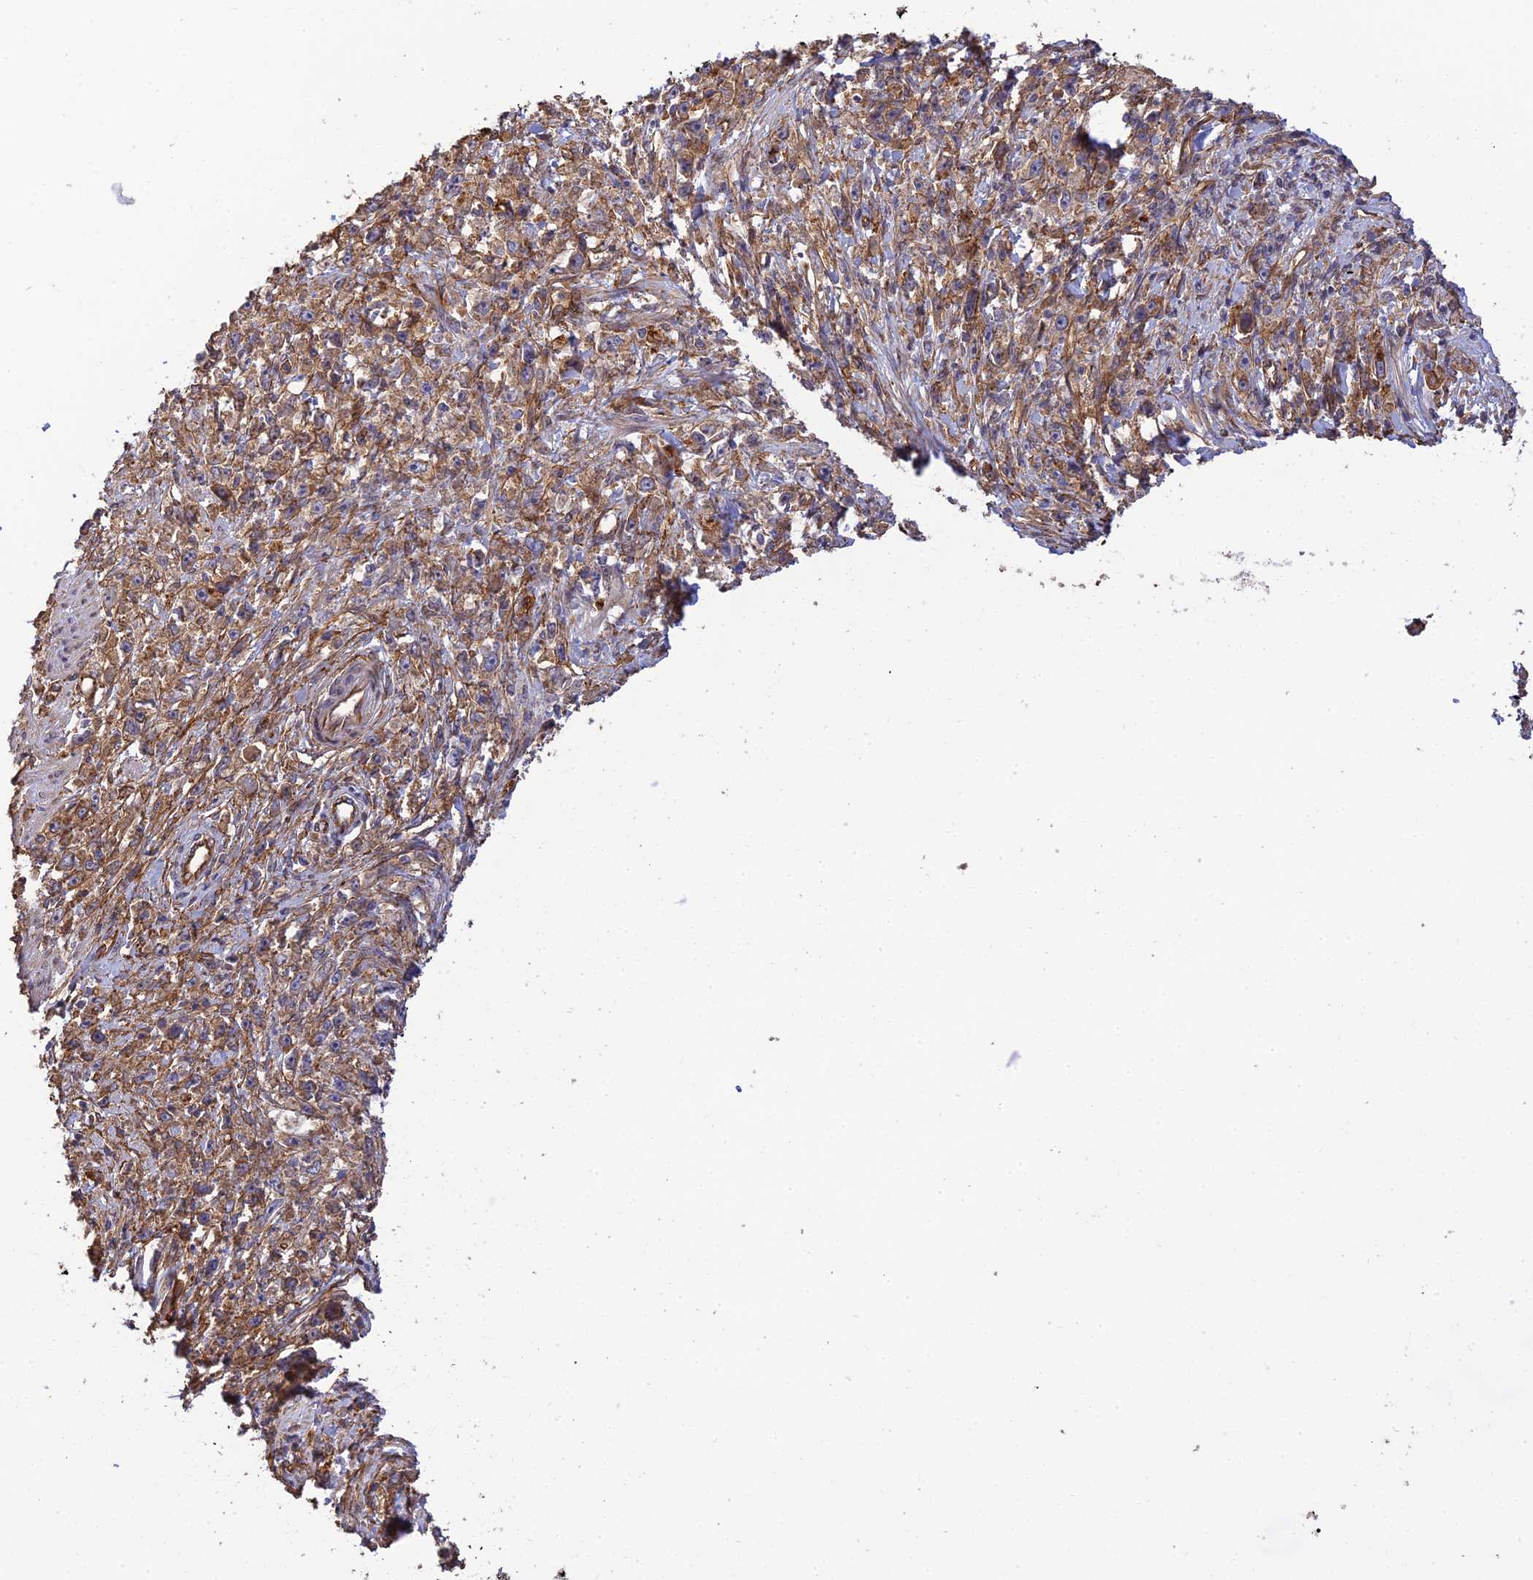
{"staining": {"intensity": "moderate", "quantity": ">75%", "location": "cytoplasmic/membranous"}, "tissue": "stomach cancer", "cell_type": "Tumor cells", "image_type": "cancer", "snomed": [{"axis": "morphology", "description": "Adenocarcinoma, NOS"}, {"axis": "topography", "description": "Stomach"}], "caption": "Adenocarcinoma (stomach) was stained to show a protein in brown. There is medium levels of moderate cytoplasmic/membranous expression in approximately >75% of tumor cells.", "gene": "HOMER2", "patient": {"sex": "female", "age": 59}}